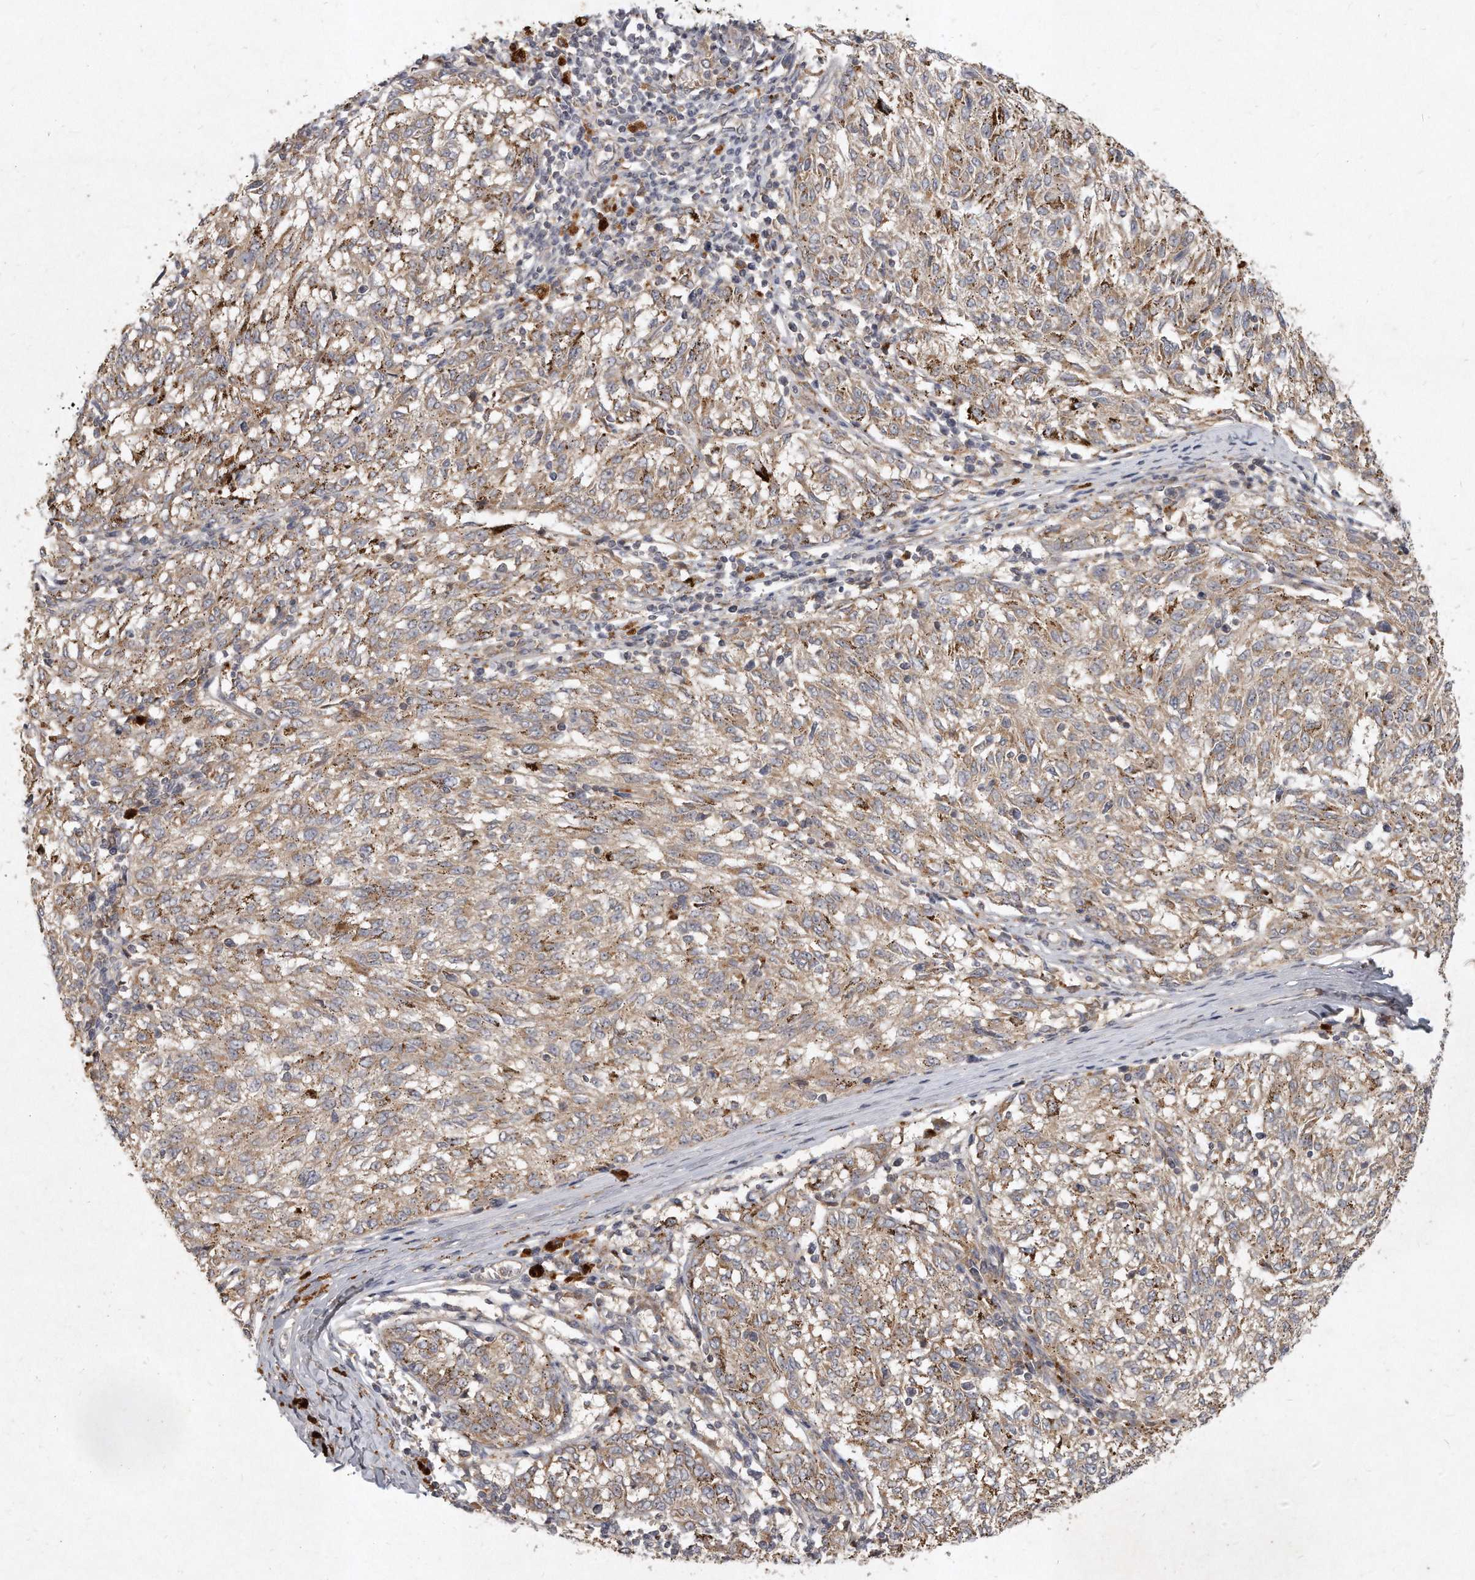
{"staining": {"intensity": "weak", "quantity": ">75%", "location": "cytoplasmic/membranous"}, "tissue": "melanoma", "cell_type": "Tumor cells", "image_type": "cancer", "snomed": [{"axis": "morphology", "description": "Malignant melanoma, NOS"}, {"axis": "topography", "description": "Skin"}], "caption": "Tumor cells demonstrate low levels of weak cytoplasmic/membranous expression in approximately >75% of cells in malignant melanoma.", "gene": "LGALS8", "patient": {"sex": "female", "age": 72}}